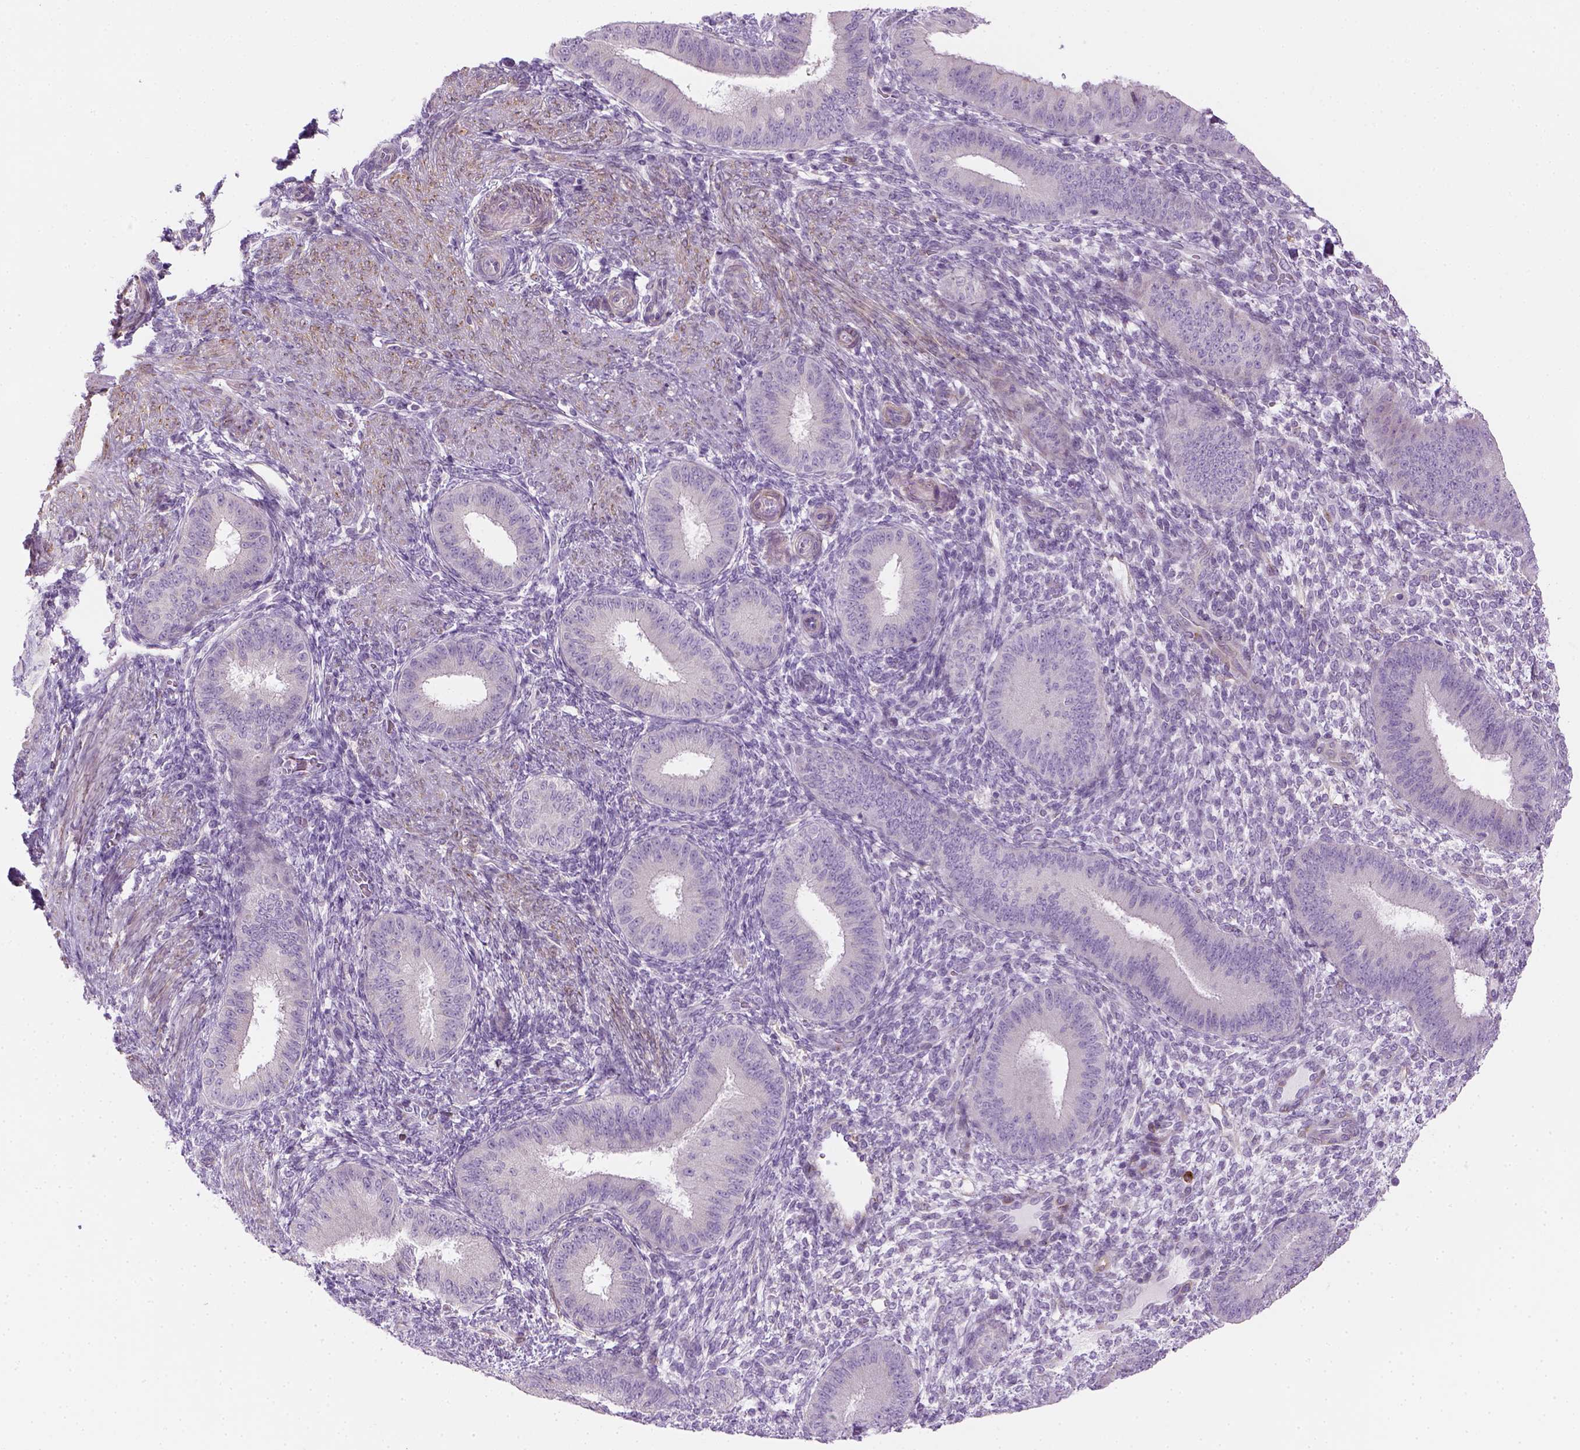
{"staining": {"intensity": "negative", "quantity": "none", "location": "none"}, "tissue": "endometrium", "cell_type": "Cells in endometrial stroma", "image_type": "normal", "snomed": [{"axis": "morphology", "description": "Normal tissue, NOS"}, {"axis": "topography", "description": "Endometrium"}], "caption": "An IHC photomicrograph of benign endometrium is shown. There is no staining in cells in endometrial stroma of endometrium.", "gene": "CACNB1", "patient": {"sex": "female", "age": 39}}